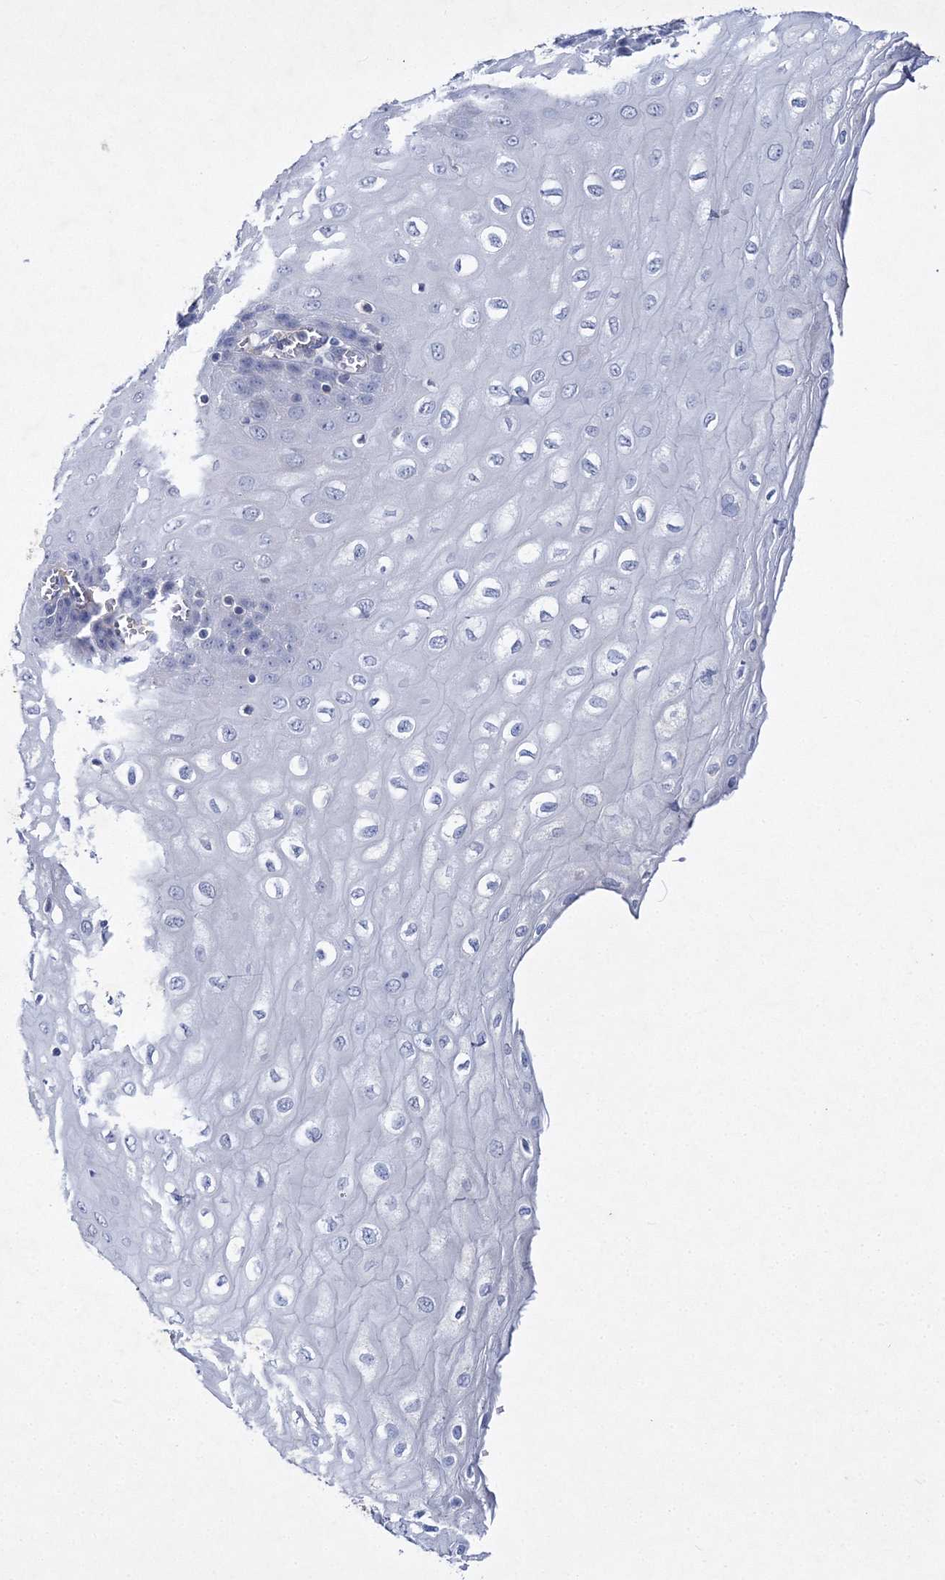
{"staining": {"intensity": "negative", "quantity": "none", "location": "none"}, "tissue": "esophagus", "cell_type": "Squamous epithelial cells", "image_type": "normal", "snomed": [{"axis": "morphology", "description": "Normal tissue, NOS"}, {"axis": "topography", "description": "Esophagus"}], "caption": "A high-resolution image shows immunohistochemistry staining of normal esophagus, which demonstrates no significant expression in squamous epithelial cells.", "gene": "RTN2", "patient": {"sex": "male", "age": 60}}